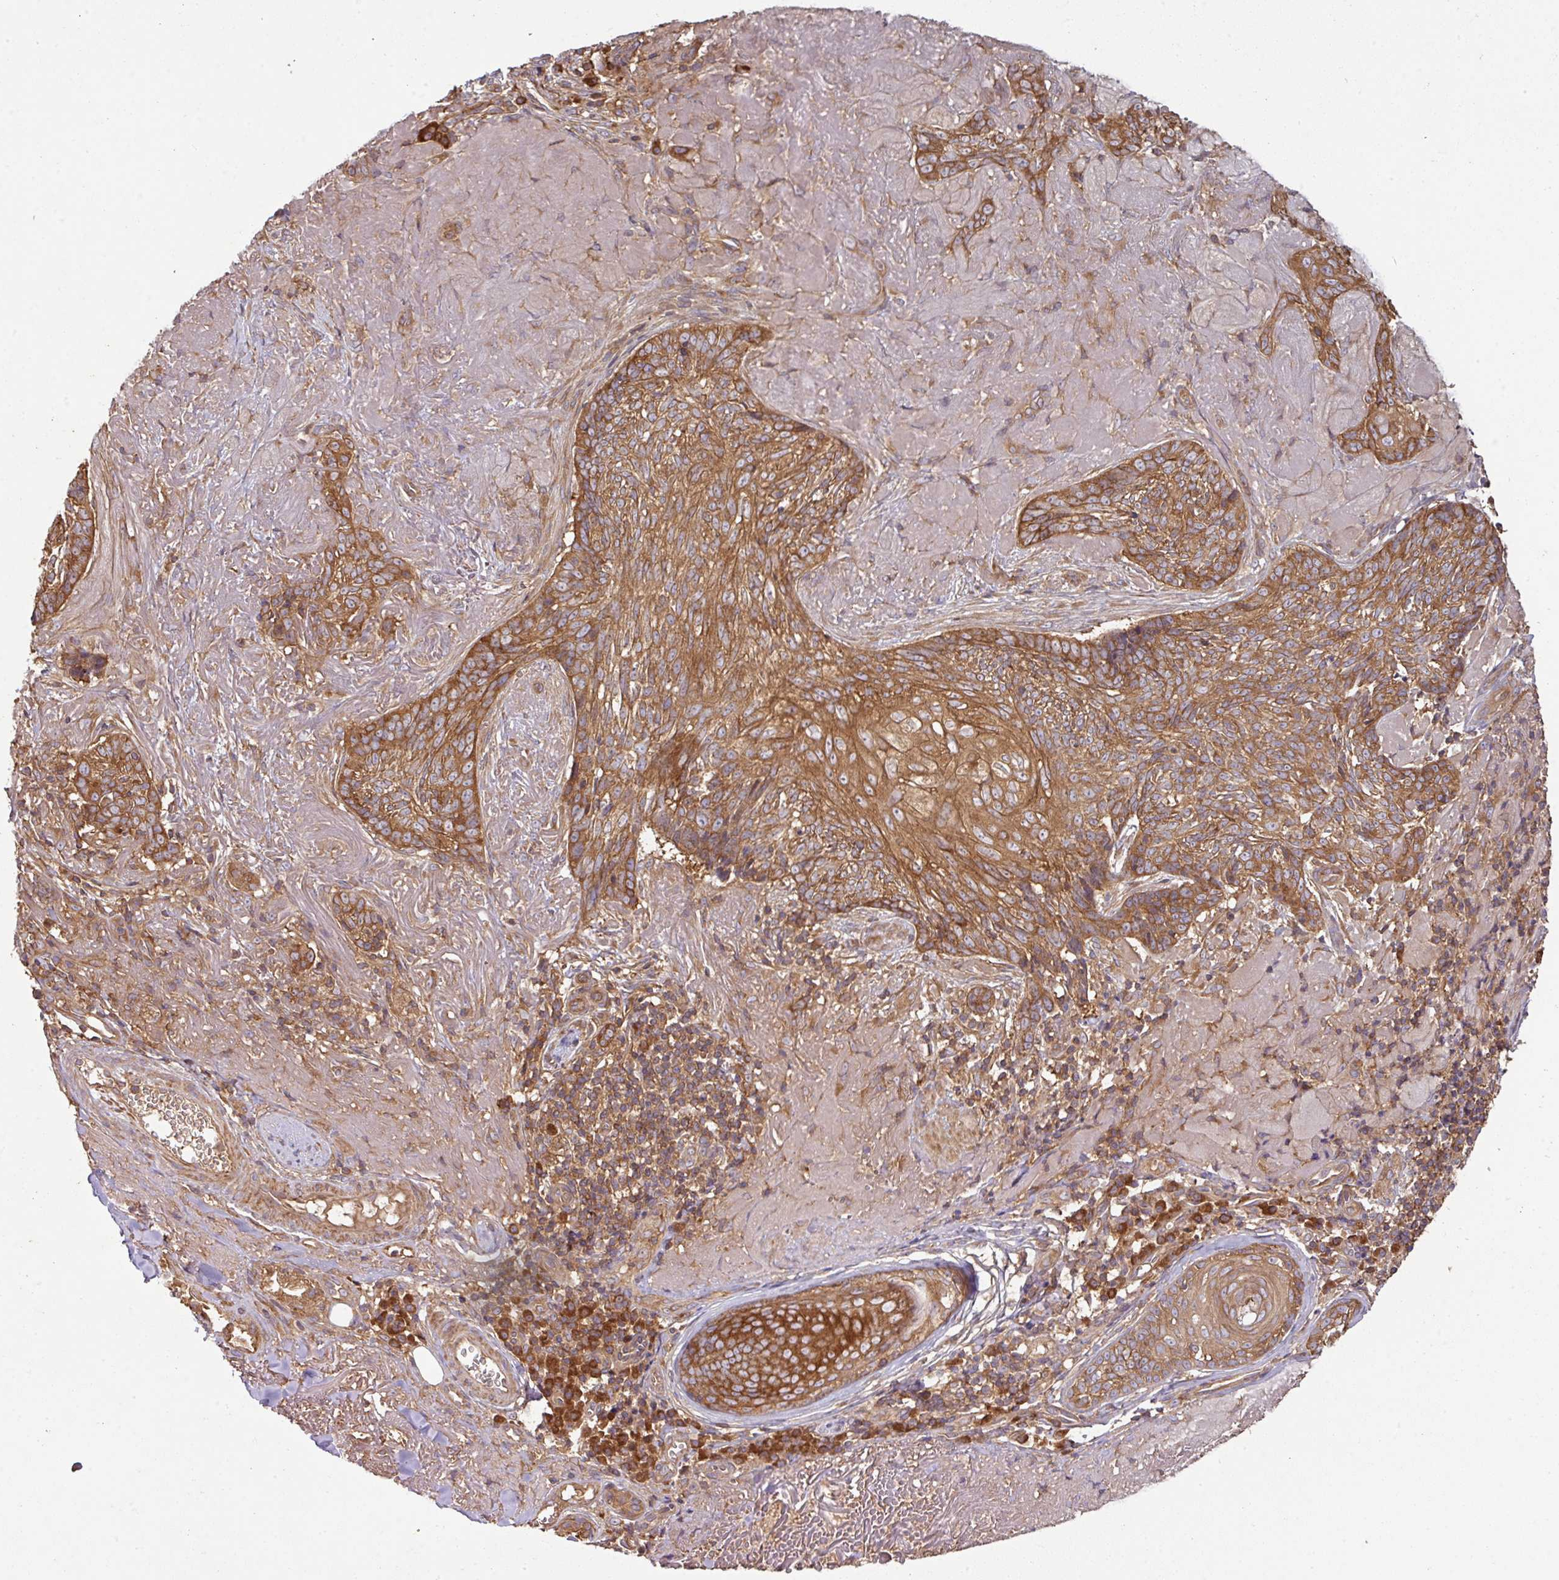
{"staining": {"intensity": "moderate", "quantity": ">75%", "location": "cytoplasmic/membranous"}, "tissue": "skin cancer", "cell_type": "Tumor cells", "image_type": "cancer", "snomed": [{"axis": "morphology", "description": "Basal cell carcinoma"}, {"axis": "topography", "description": "Skin"}, {"axis": "topography", "description": "Skin of face"}], "caption": "Immunohistochemical staining of basal cell carcinoma (skin) shows medium levels of moderate cytoplasmic/membranous staining in approximately >75% of tumor cells.", "gene": "GSPT1", "patient": {"sex": "female", "age": 95}}